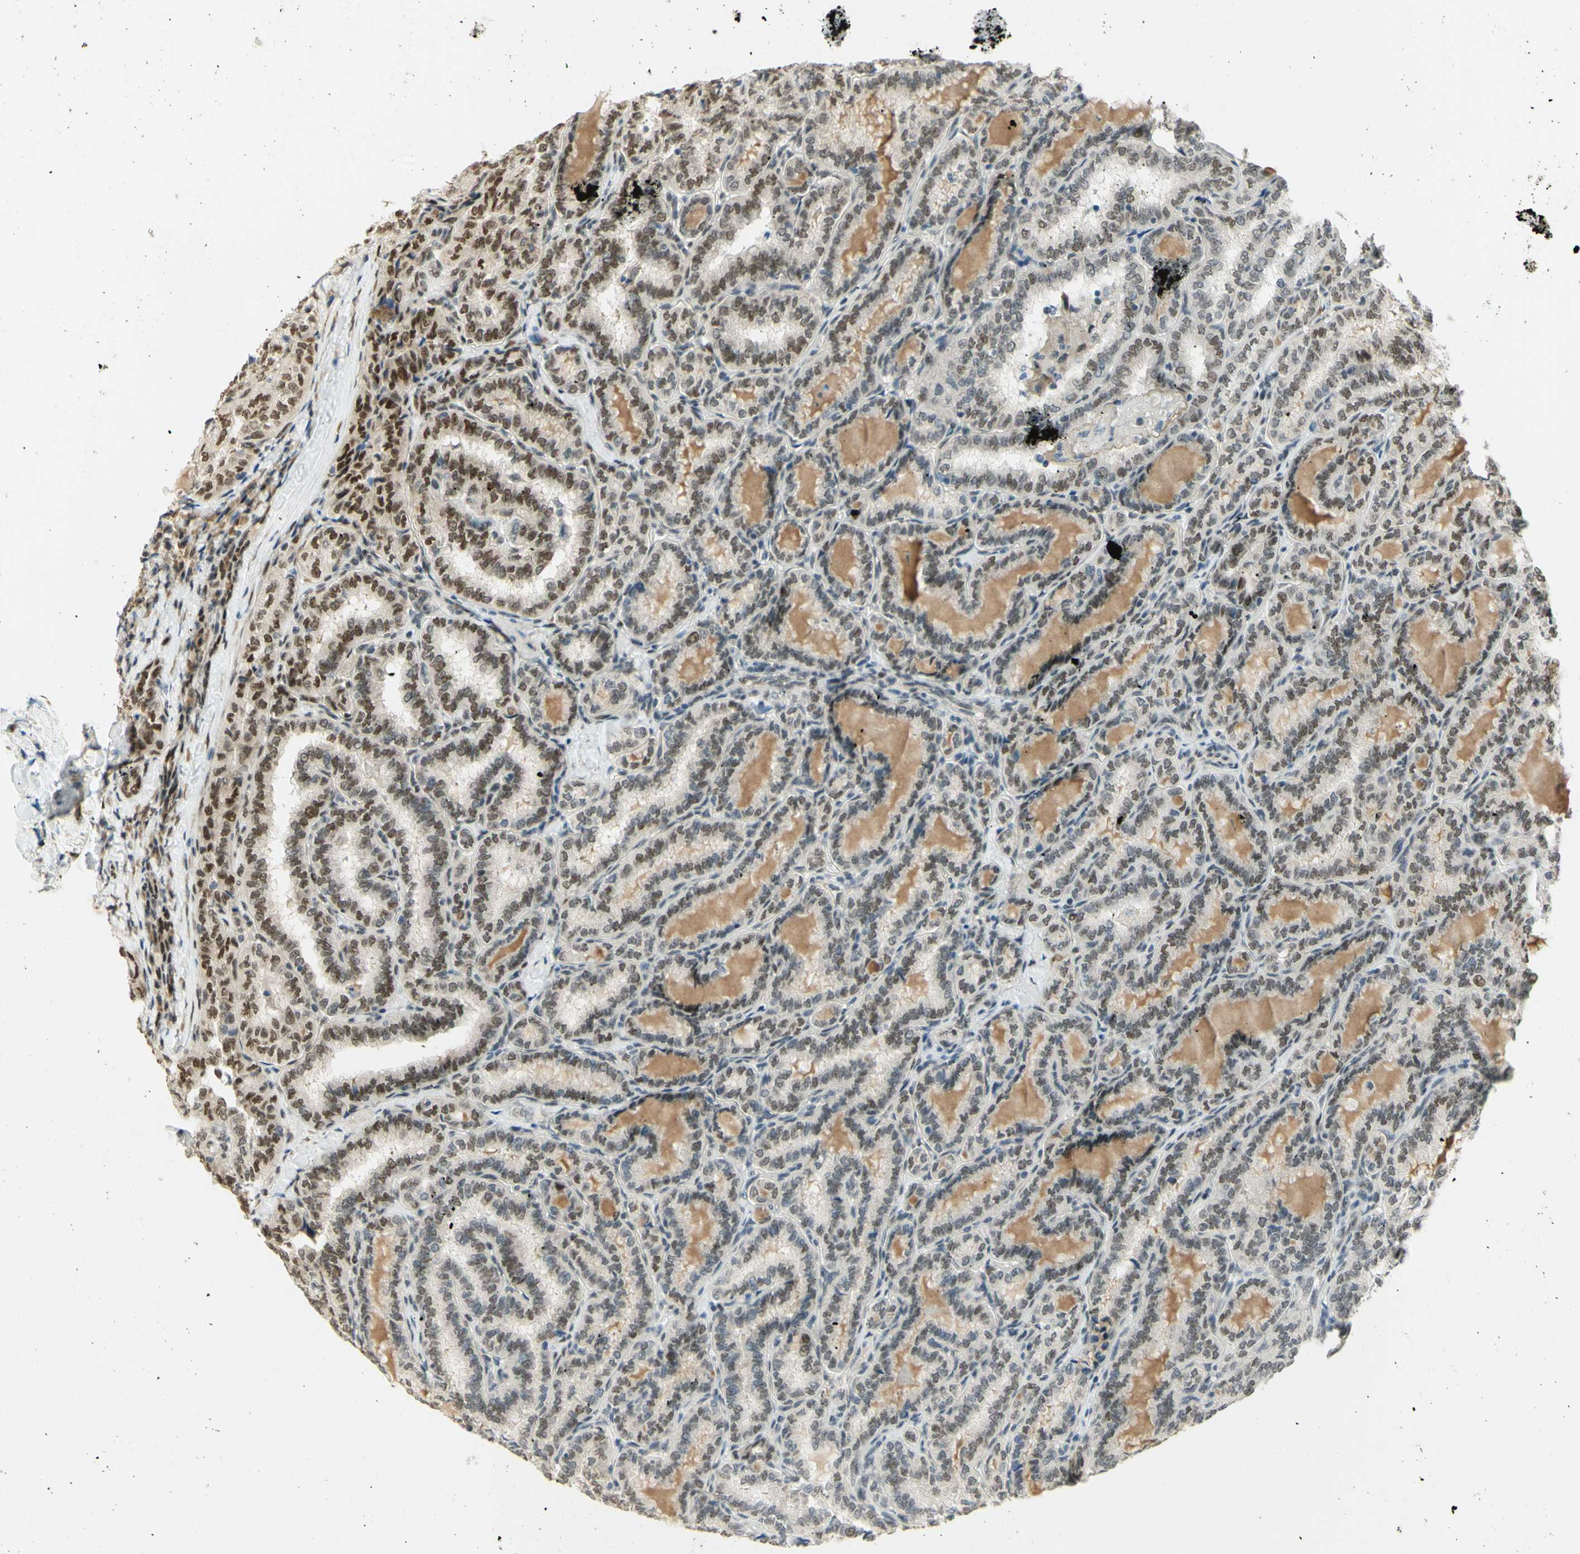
{"staining": {"intensity": "moderate", "quantity": ">75%", "location": "nuclear"}, "tissue": "thyroid cancer", "cell_type": "Tumor cells", "image_type": "cancer", "snomed": [{"axis": "morphology", "description": "Normal tissue, NOS"}, {"axis": "morphology", "description": "Papillary adenocarcinoma, NOS"}, {"axis": "topography", "description": "Thyroid gland"}], "caption": "Human thyroid cancer (papillary adenocarcinoma) stained with a protein marker exhibits moderate staining in tumor cells.", "gene": "DDX1", "patient": {"sex": "female", "age": 30}}